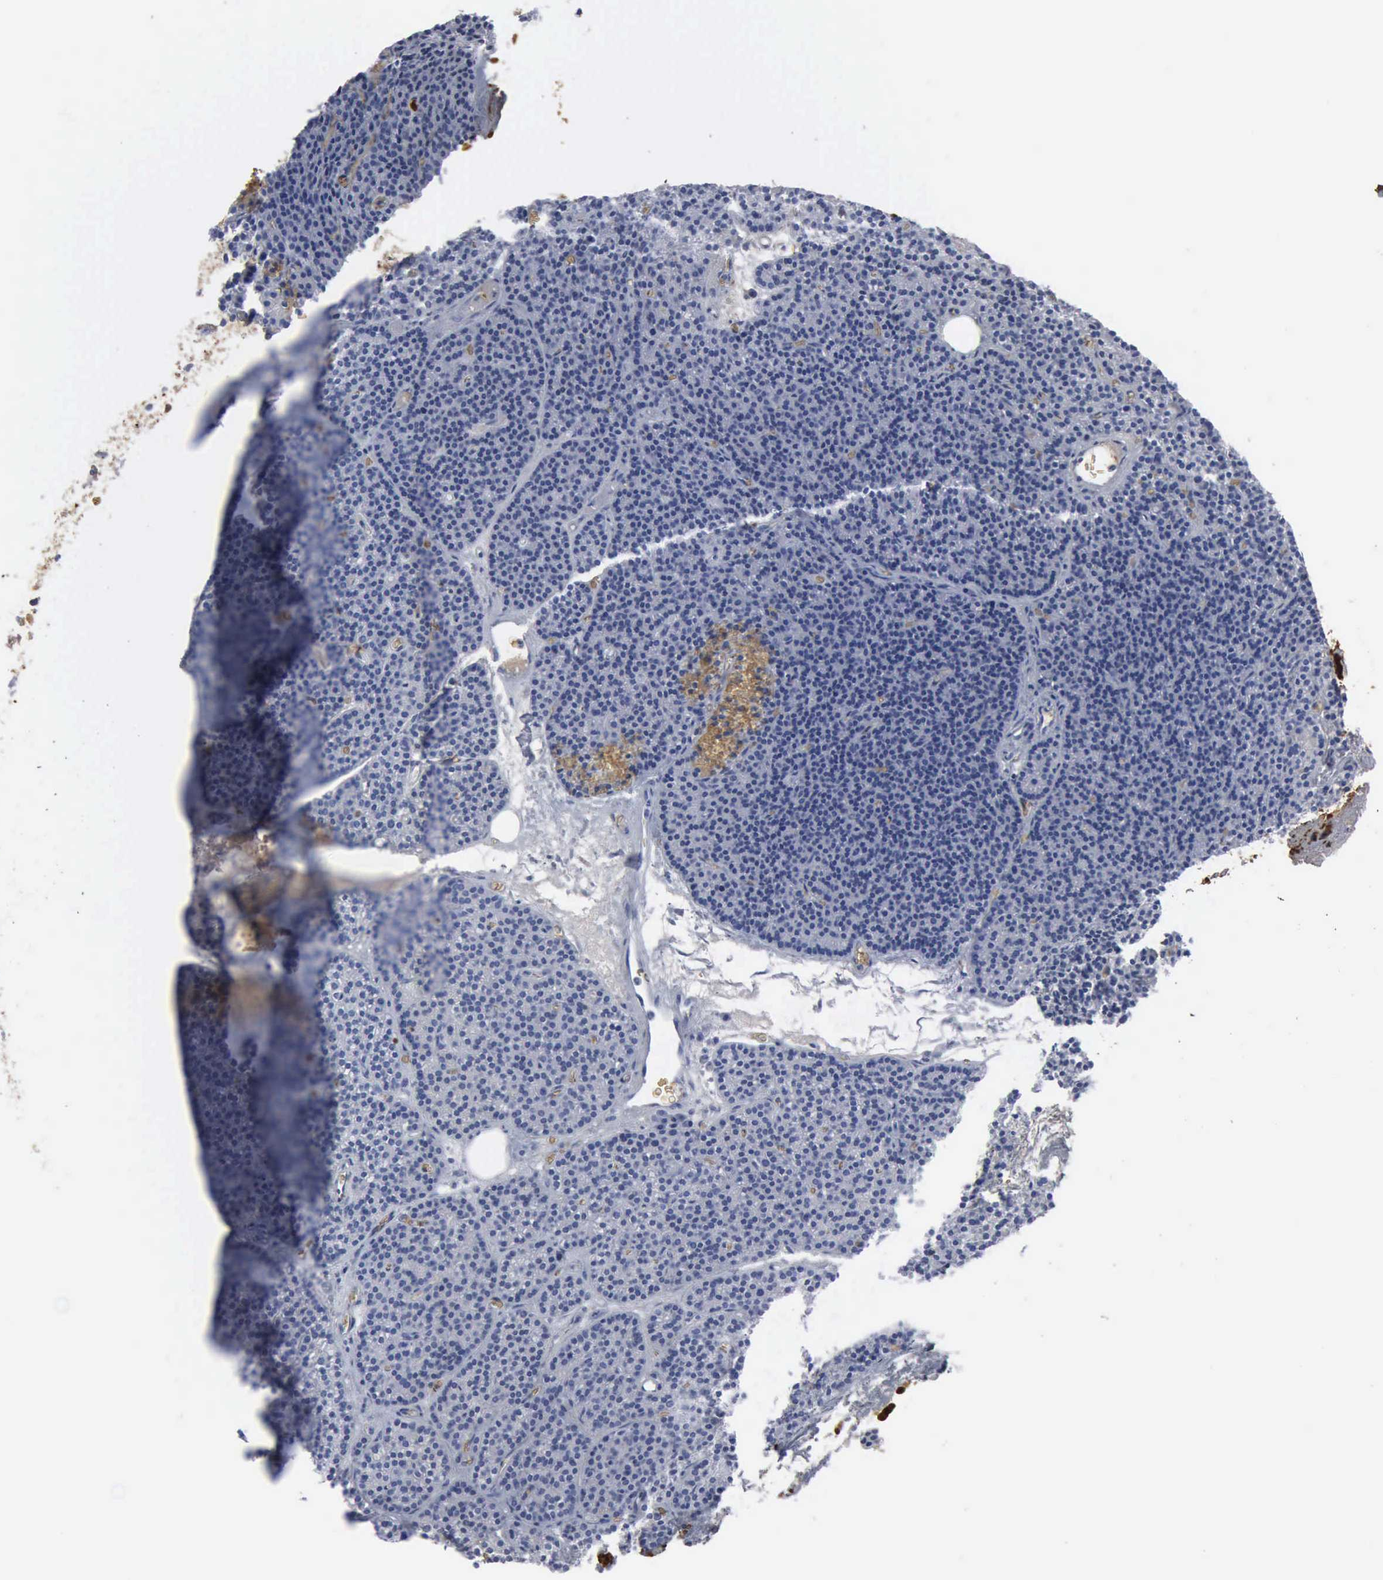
{"staining": {"intensity": "negative", "quantity": "none", "location": "none"}, "tissue": "parathyroid gland", "cell_type": "Glandular cells", "image_type": "normal", "snomed": [{"axis": "morphology", "description": "Normal tissue, NOS"}, {"axis": "topography", "description": "Parathyroid gland"}], "caption": "An image of parathyroid gland stained for a protein exhibits no brown staining in glandular cells. (DAB immunohistochemistry with hematoxylin counter stain).", "gene": "TGFB1", "patient": {"sex": "male", "age": 57}}